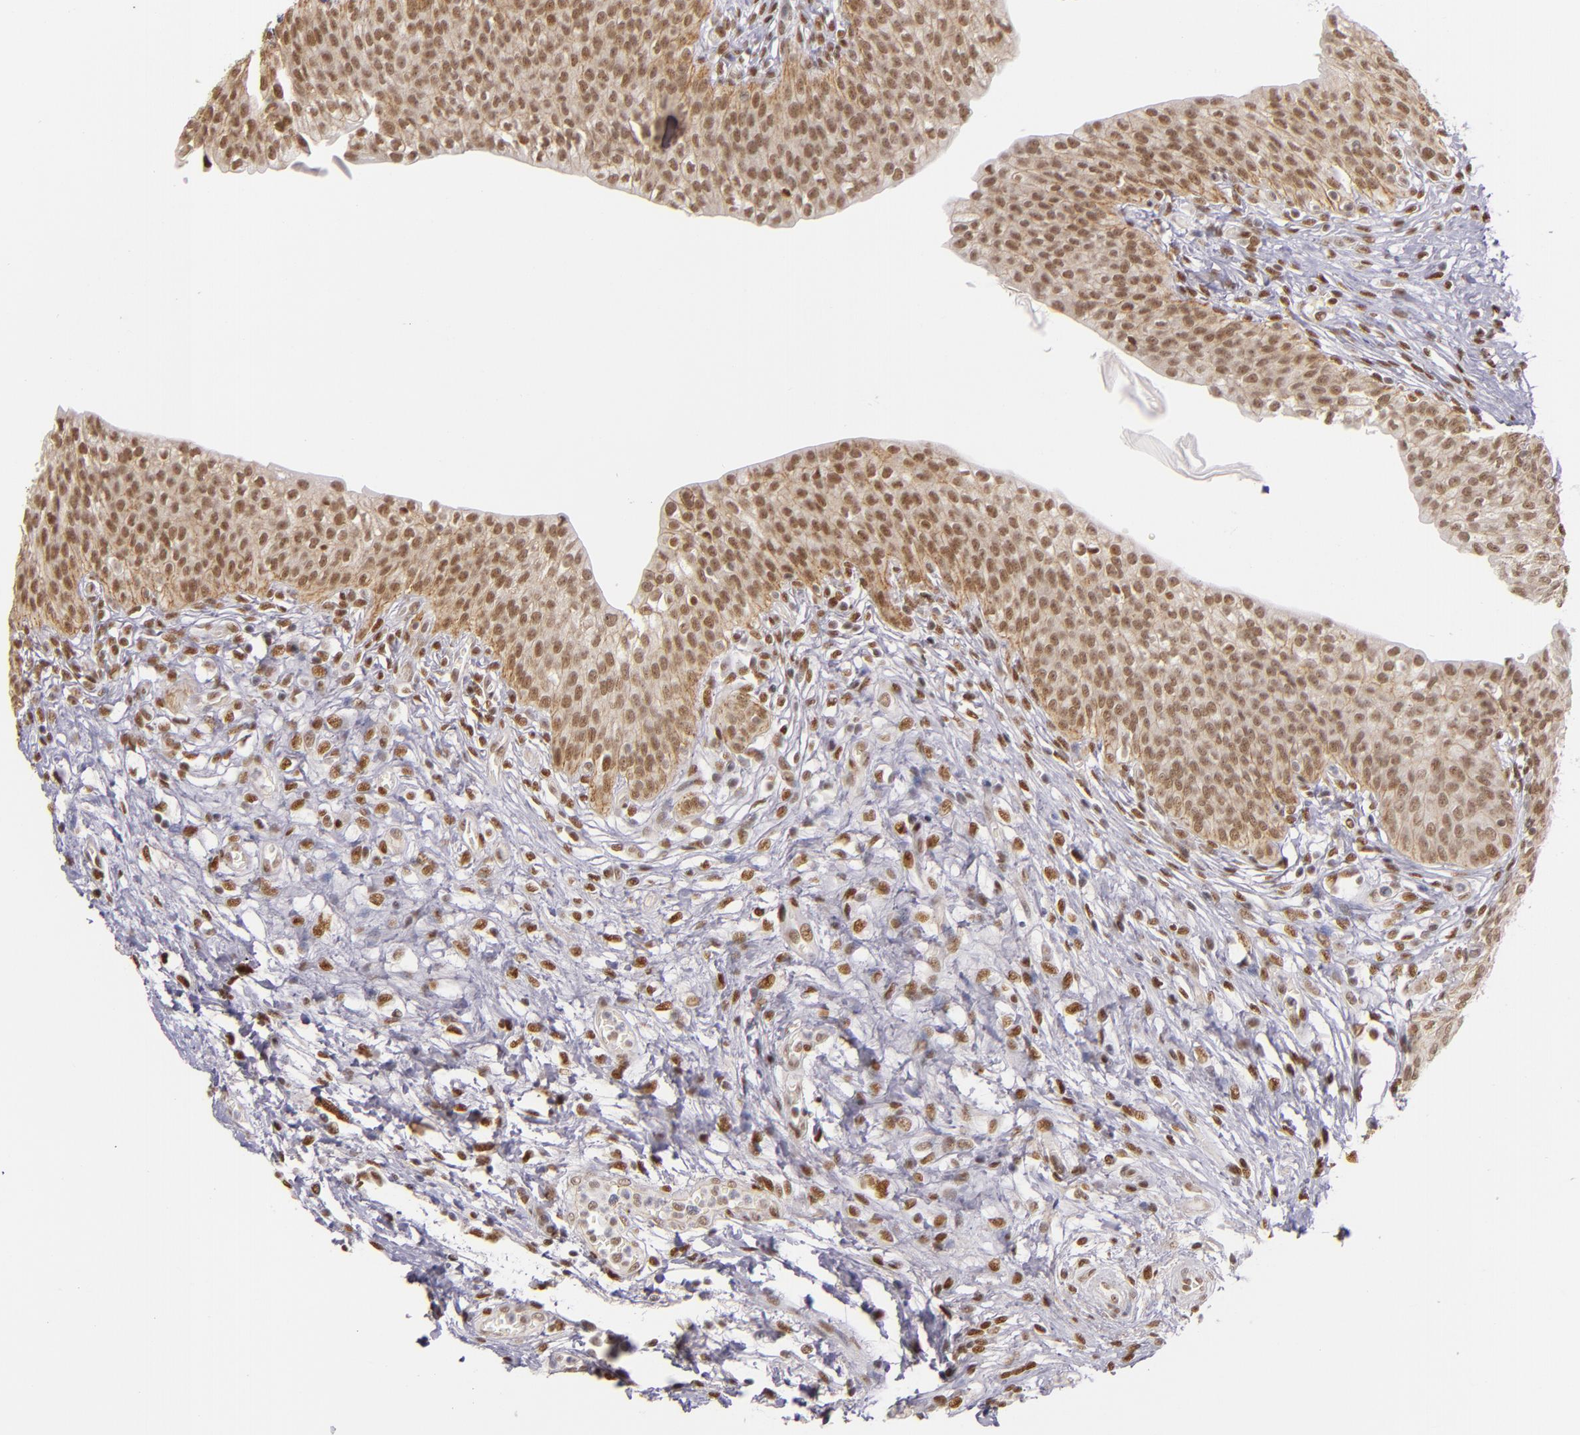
{"staining": {"intensity": "moderate", "quantity": ">75%", "location": "cytoplasmic/membranous,nuclear"}, "tissue": "urinary bladder", "cell_type": "Urothelial cells", "image_type": "normal", "snomed": [{"axis": "morphology", "description": "Normal tissue, NOS"}, {"axis": "topography", "description": "Smooth muscle"}, {"axis": "topography", "description": "Urinary bladder"}], "caption": "A photomicrograph of human urinary bladder stained for a protein reveals moderate cytoplasmic/membranous,nuclear brown staining in urothelial cells. The protein of interest is shown in brown color, while the nuclei are stained blue.", "gene": "NCOR2", "patient": {"sex": "male", "age": 35}}